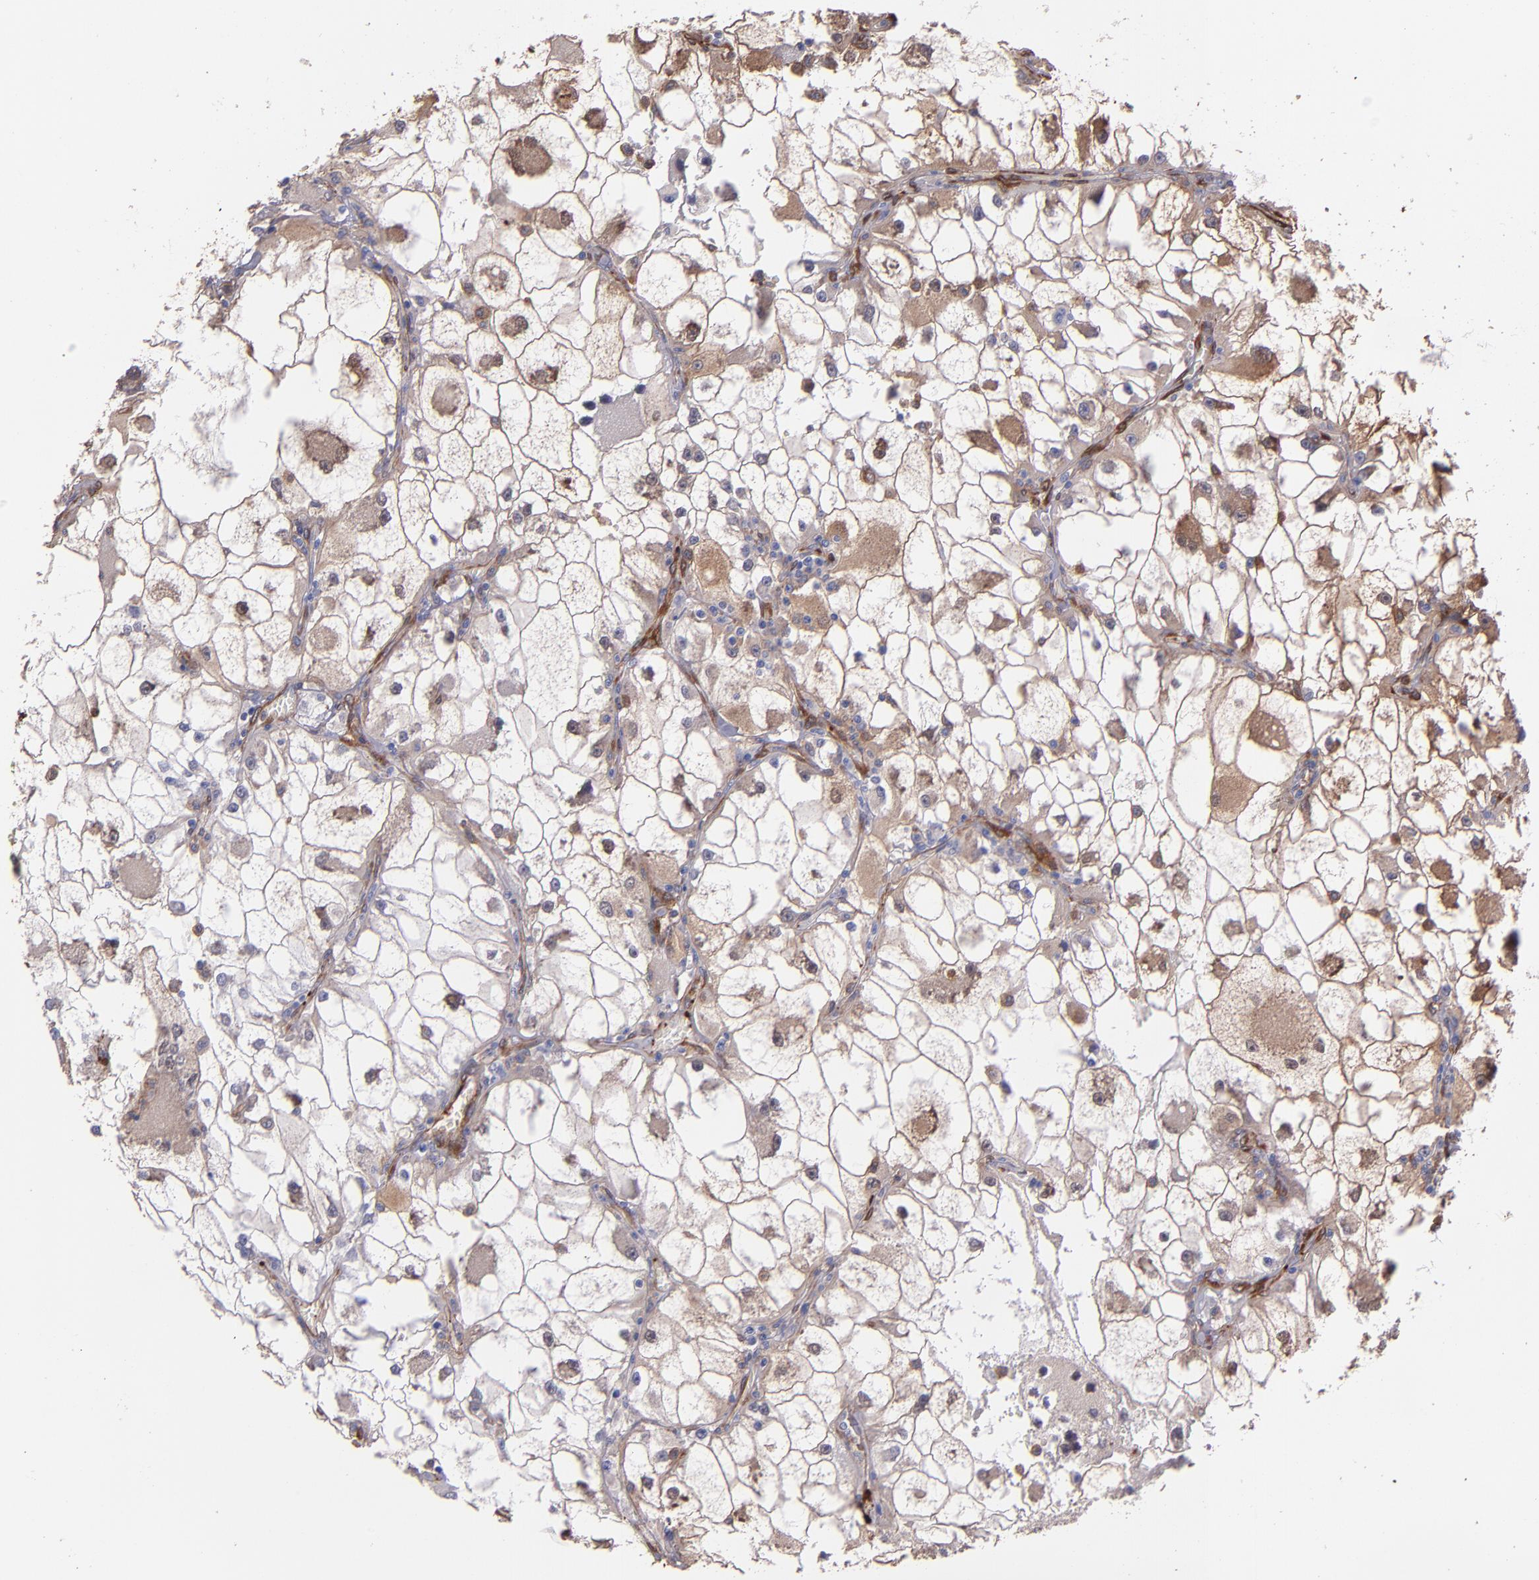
{"staining": {"intensity": "weak", "quantity": "25%-75%", "location": "cytoplasmic/membranous"}, "tissue": "renal cancer", "cell_type": "Tumor cells", "image_type": "cancer", "snomed": [{"axis": "morphology", "description": "Adenocarcinoma, NOS"}, {"axis": "topography", "description": "Kidney"}], "caption": "Adenocarcinoma (renal) stained for a protein (brown) demonstrates weak cytoplasmic/membranous positive positivity in approximately 25%-75% of tumor cells.", "gene": "VCL", "patient": {"sex": "female", "age": 73}}